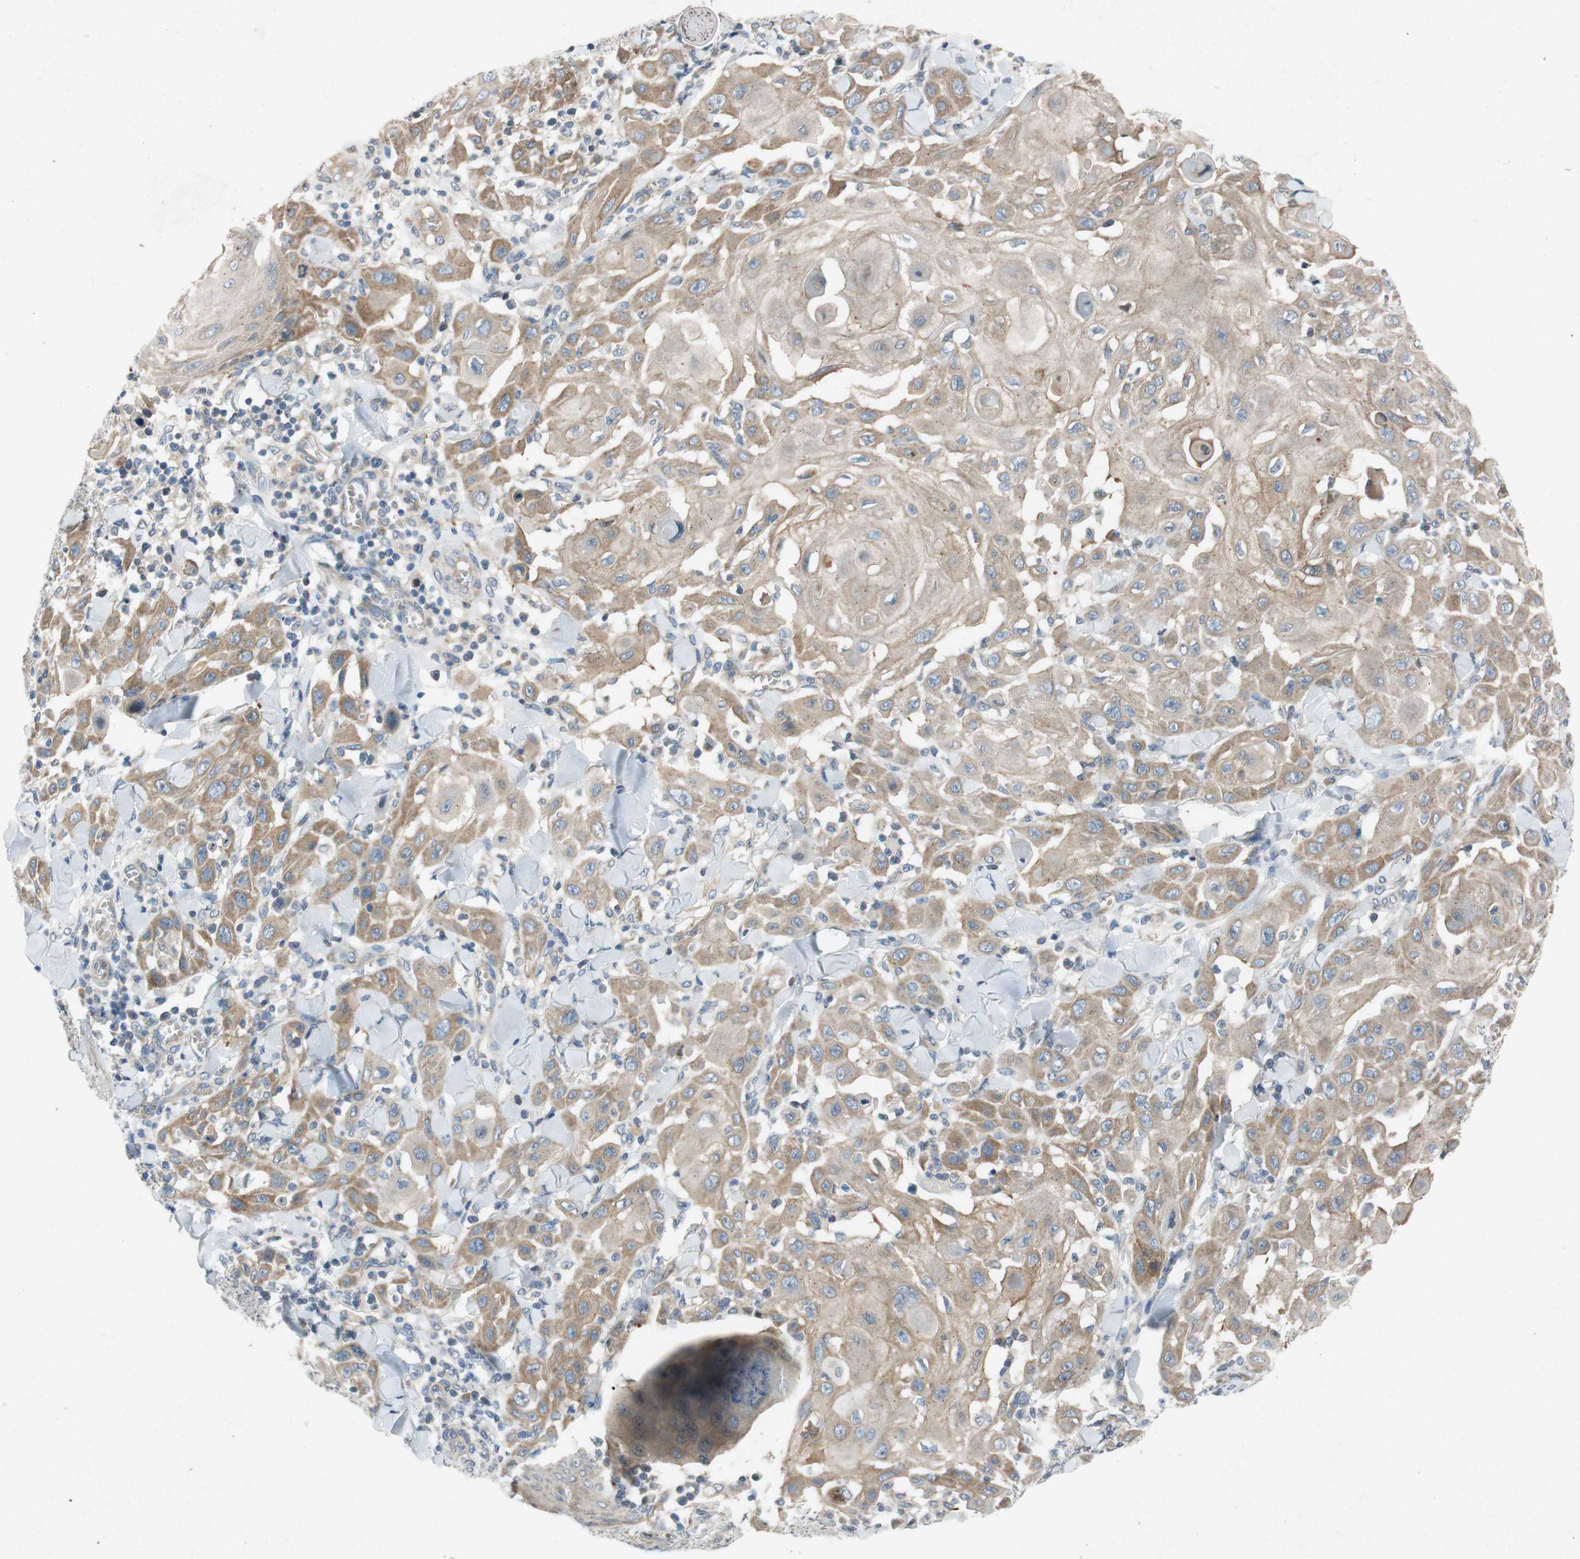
{"staining": {"intensity": "moderate", "quantity": ">75%", "location": "cytoplasmic/membranous"}, "tissue": "skin cancer", "cell_type": "Tumor cells", "image_type": "cancer", "snomed": [{"axis": "morphology", "description": "Squamous cell carcinoma, NOS"}, {"axis": "topography", "description": "Skin"}], "caption": "IHC (DAB) staining of skin cancer (squamous cell carcinoma) displays moderate cytoplasmic/membranous protein positivity in about >75% of tumor cells. Nuclei are stained in blue.", "gene": "ADD2", "patient": {"sex": "male", "age": 24}}